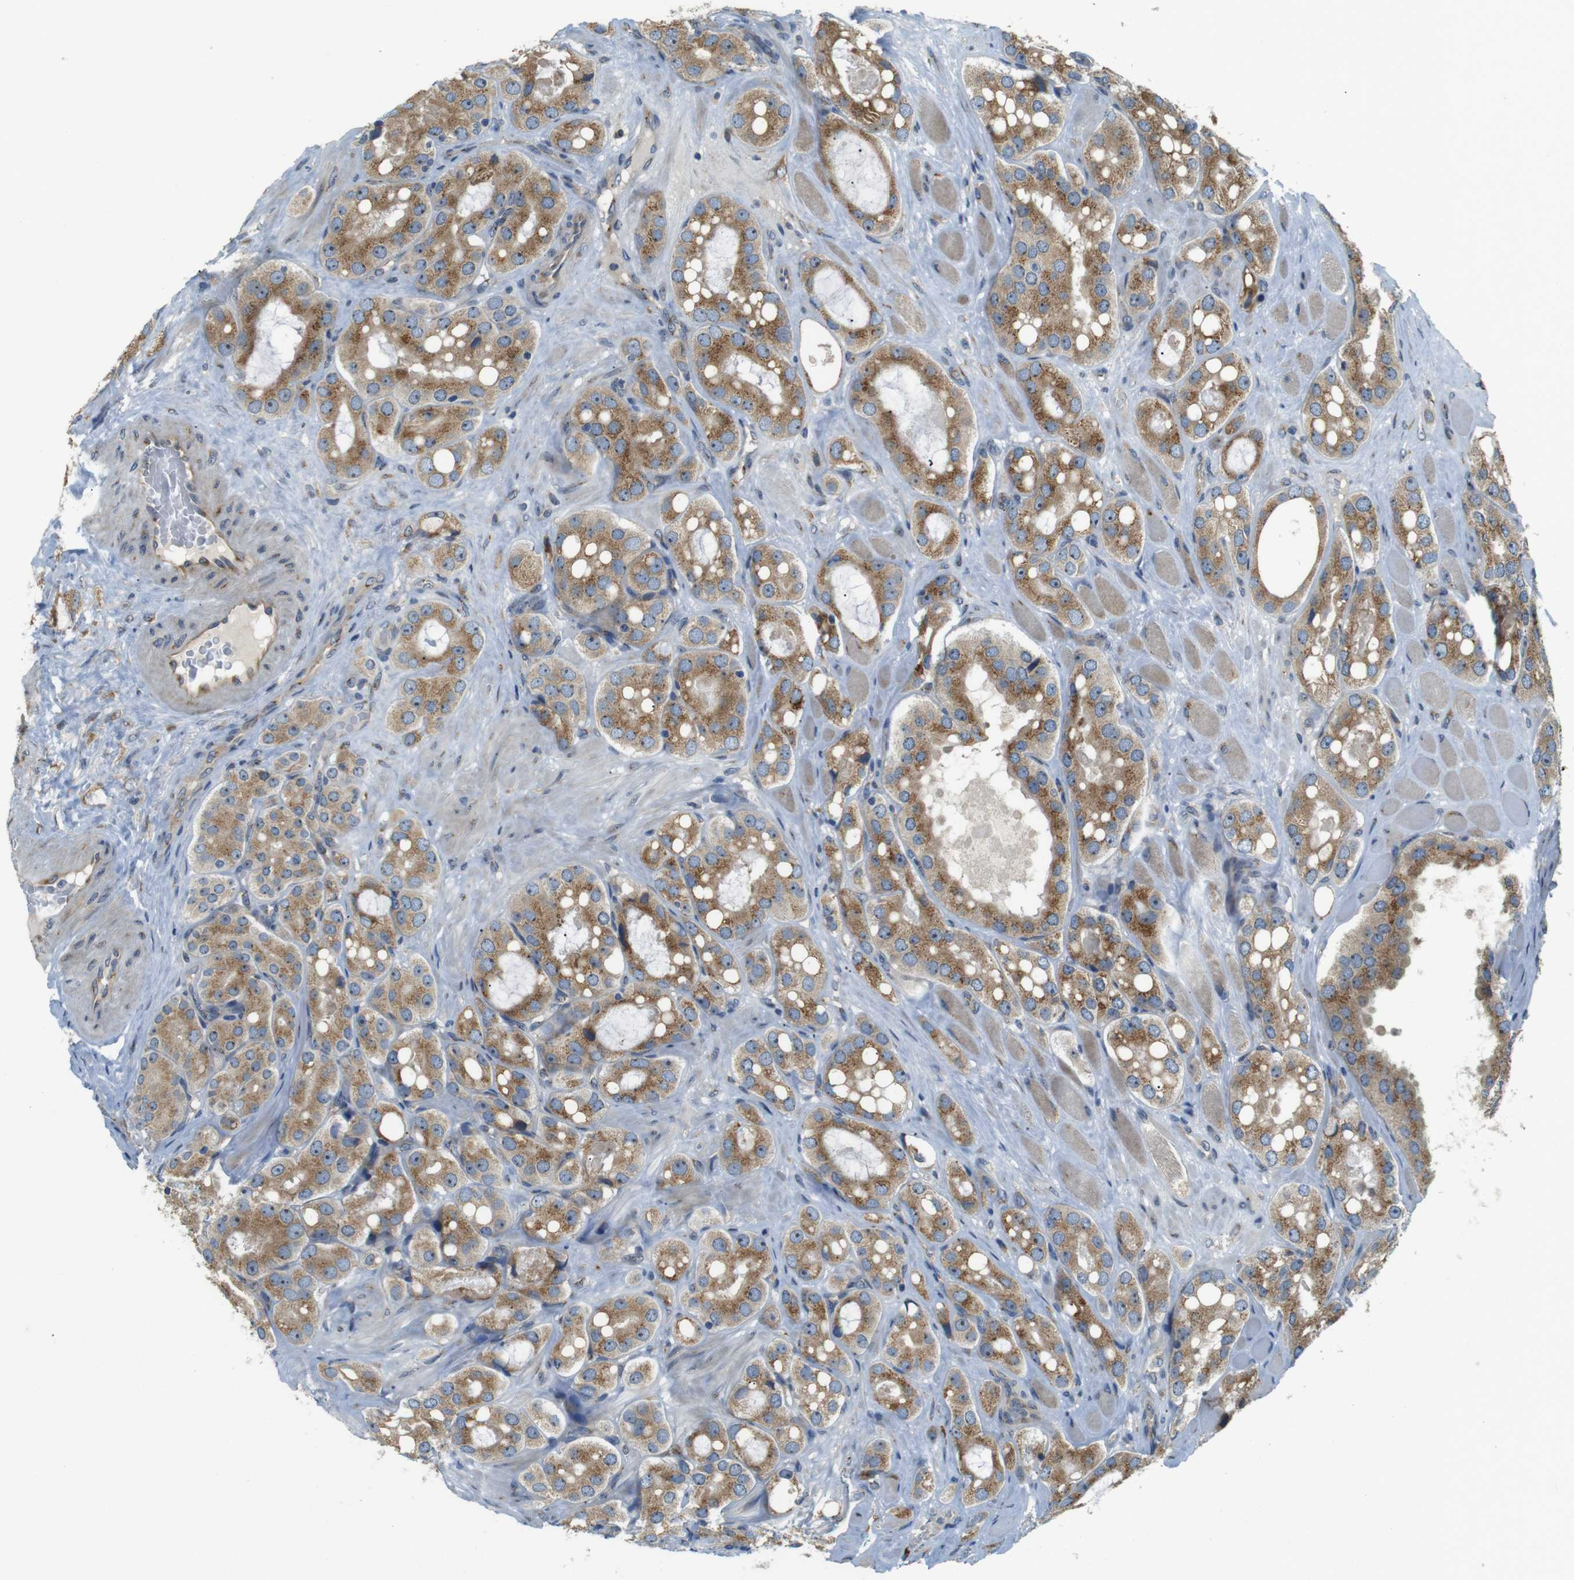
{"staining": {"intensity": "moderate", "quantity": ">75%", "location": "cytoplasmic/membranous"}, "tissue": "prostate cancer", "cell_type": "Tumor cells", "image_type": "cancer", "snomed": [{"axis": "morphology", "description": "Adenocarcinoma, High grade"}, {"axis": "topography", "description": "Prostate"}], "caption": "Immunohistochemical staining of human prostate adenocarcinoma (high-grade) exhibits medium levels of moderate cytoplasmic/membranous protein positivity in approximately >75% of tumor cells.", "gene": "TMEM143", "patient": {"sex": "male", "age": 65}}